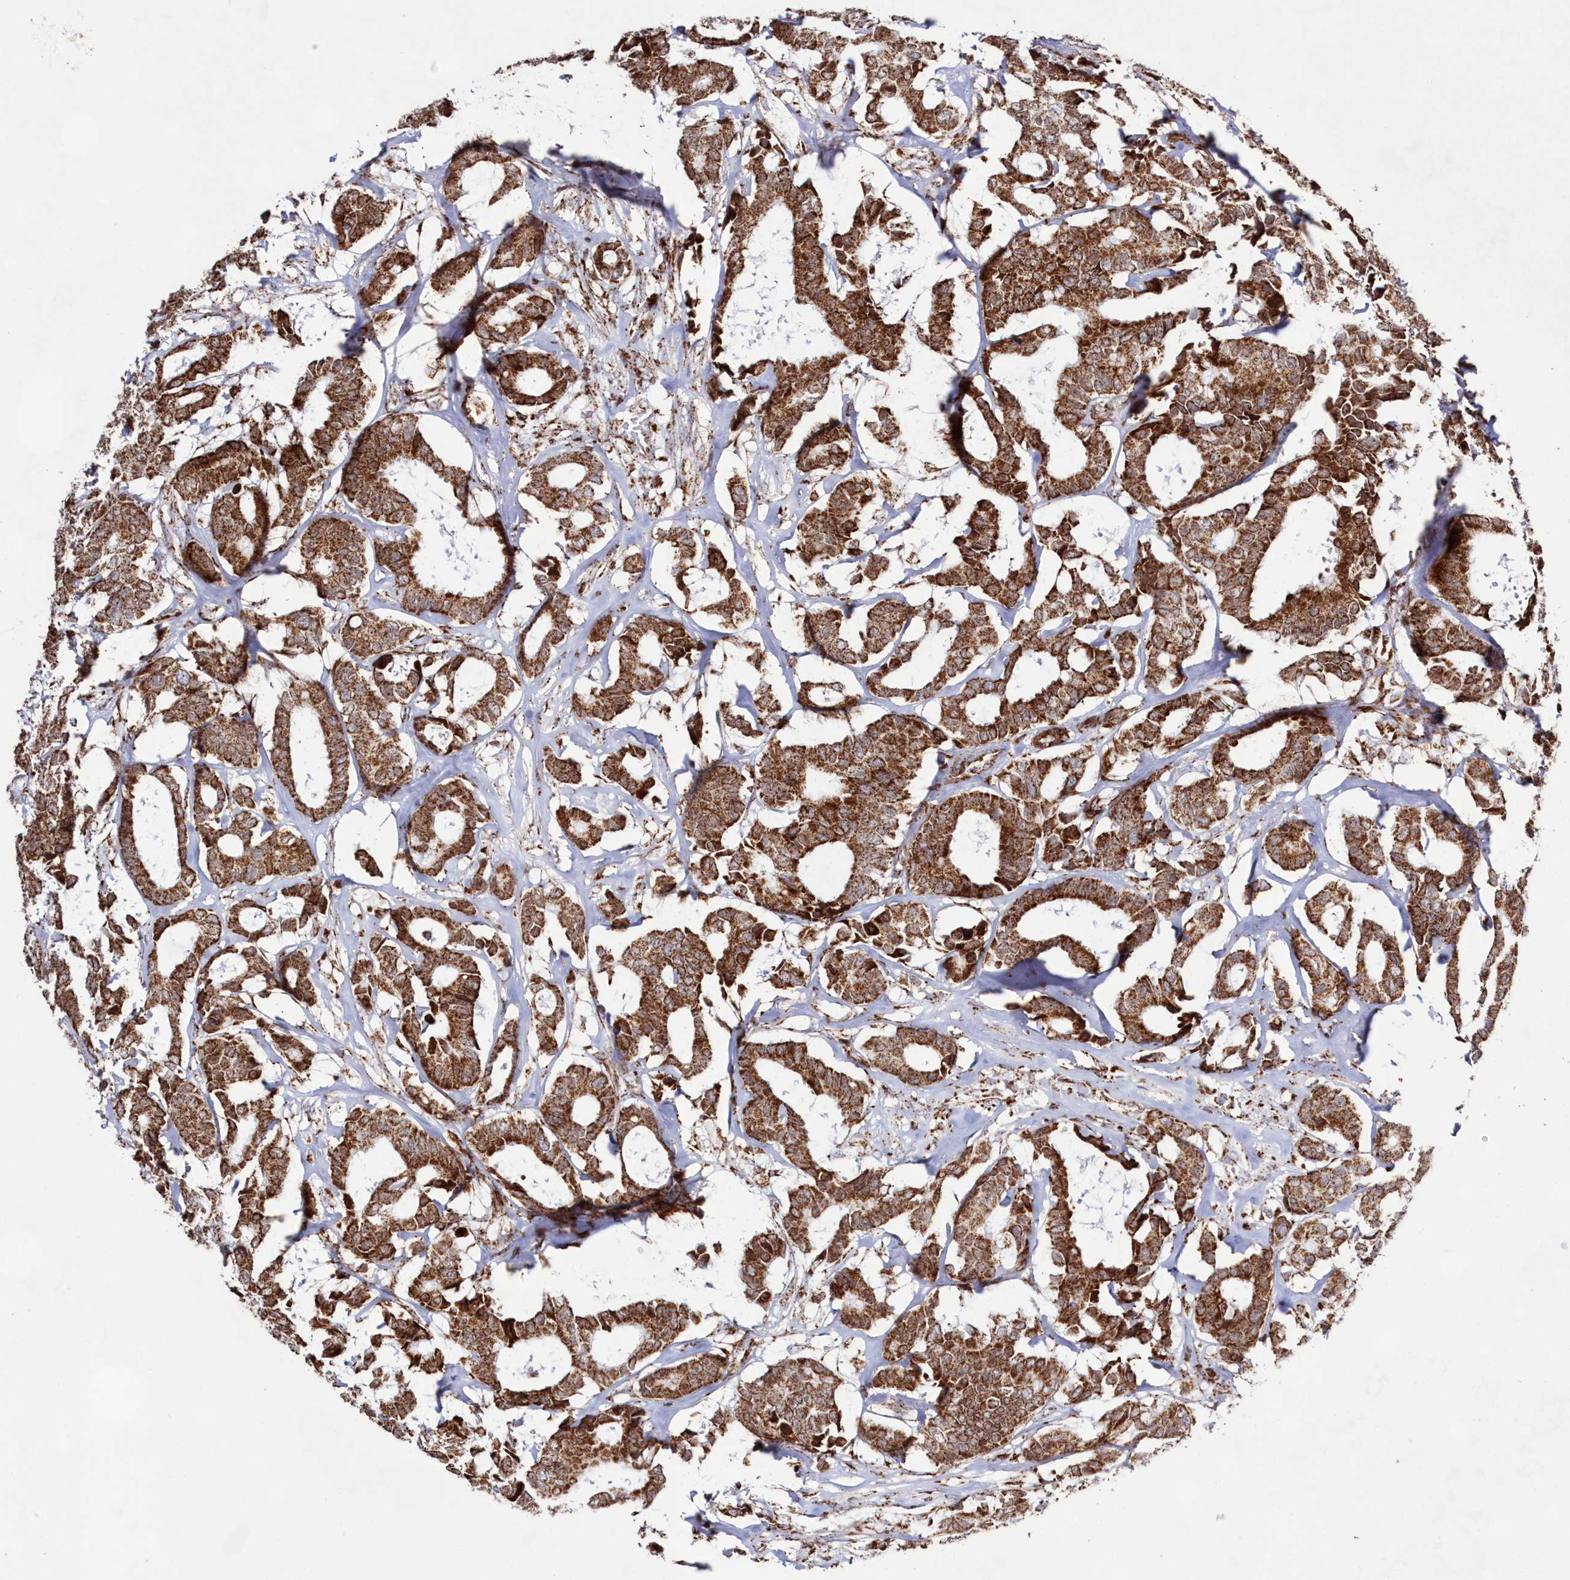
{"staining": {"intensity": "strong", "quantity": ">75%", "location": "cytoplasmic/membranous"}, "tissue": "breast cancer", "cell_type": "Tumor cells", "image_type": "cancer", "snomed": [{"axis": "morphology", "description": "Duct carcinoma"}, {"axis": "topography", "description": "Breast"}], "caption": "Brown immunohistochemical staining in human intraductal carcinoma (breast) reveals strong cytoplasmic/membranous positivity in about >75% of tumor cells.", "gene": "HADHB", "patient": {"sex": "female", "age": 87}}